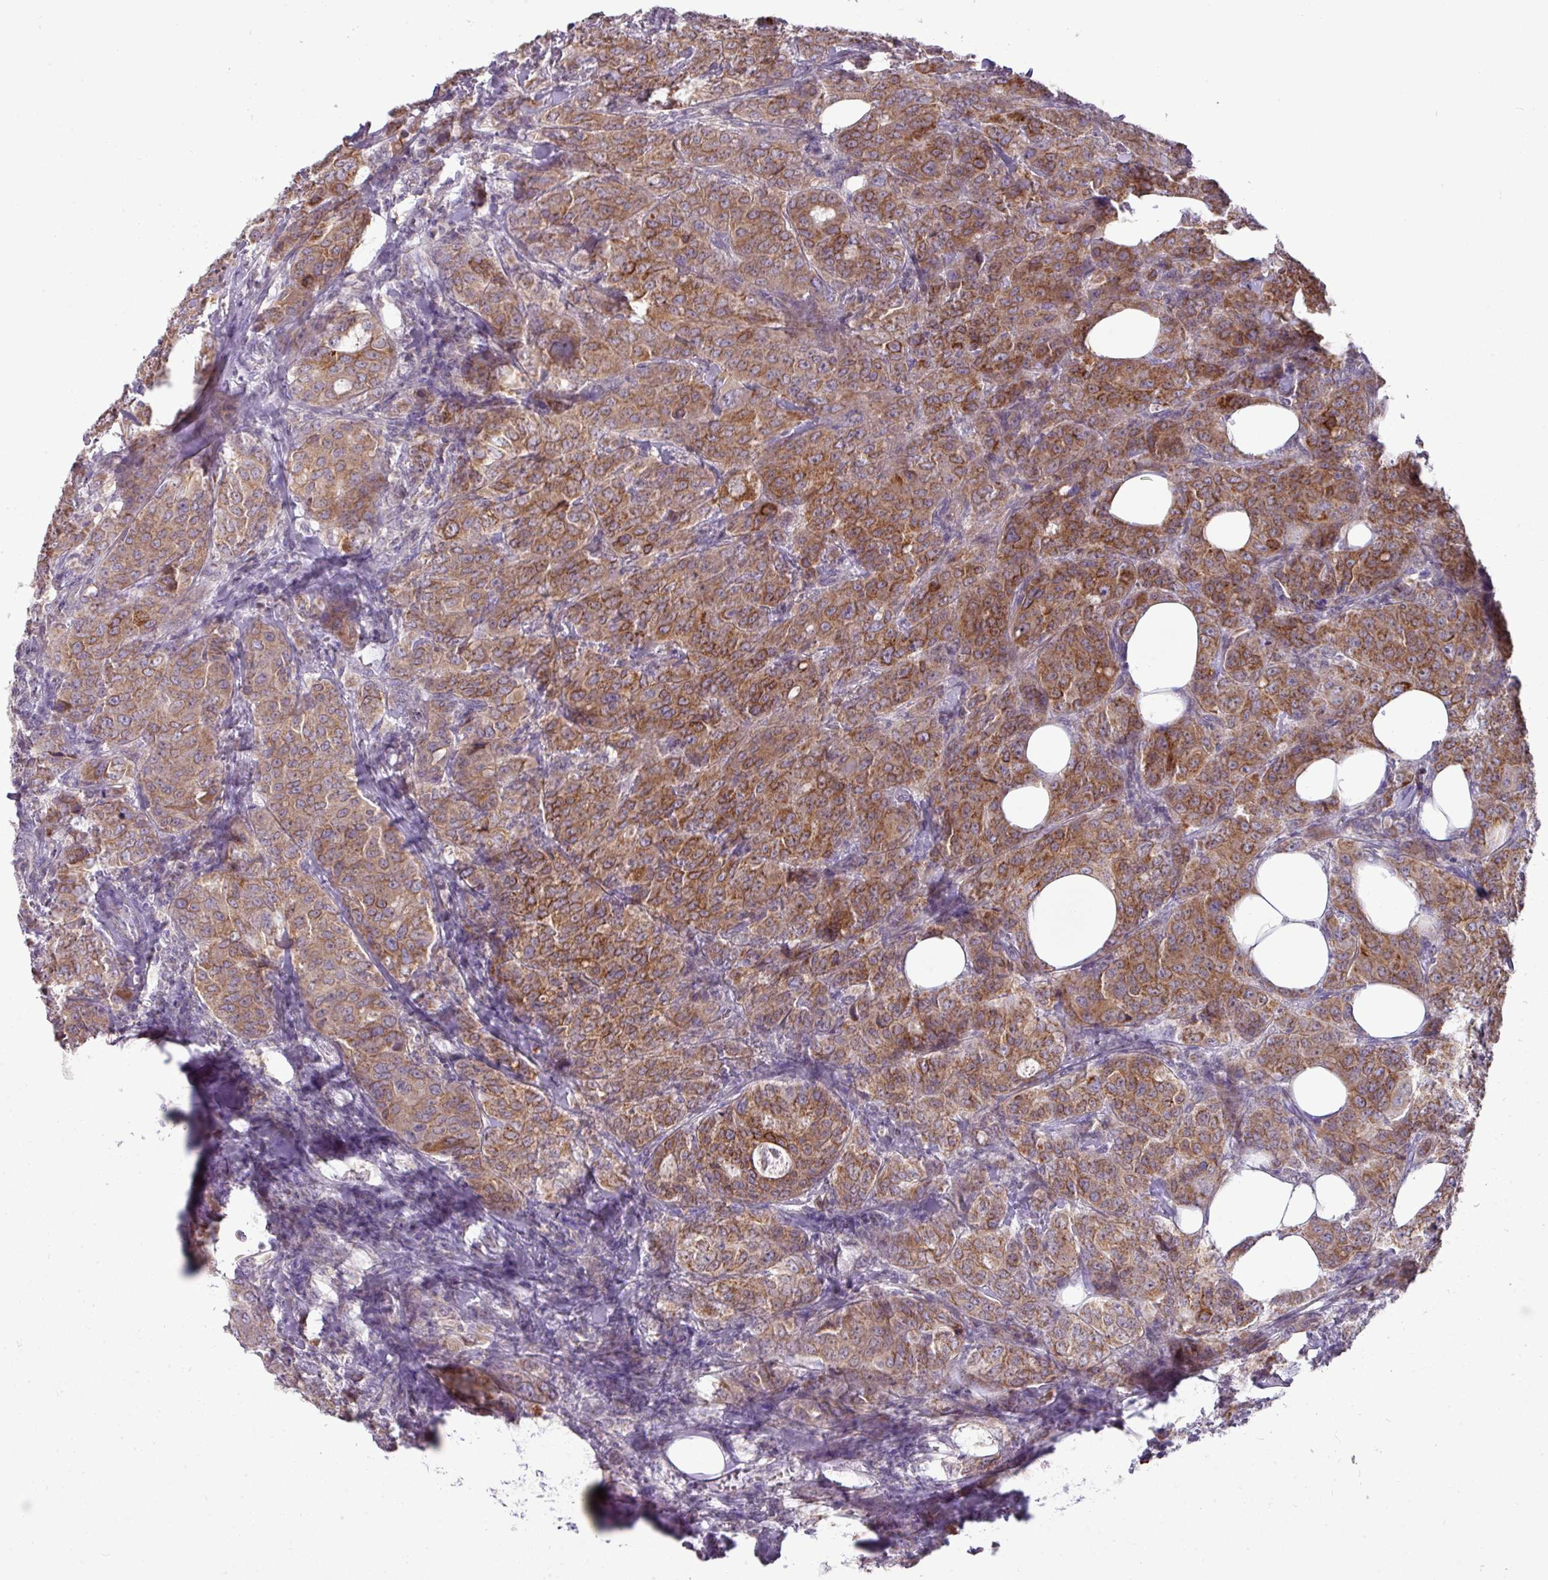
{"staining": {"intensity": "moderate", "quantity": ">75%", "location": "cytoplasmic/membranous"}, "tissue": "breast cancer", "cell_type": "Tumor cells", "image_type": "cancer", "snomed": [{"axis": "morphology", "description": "Duct carcinoma"}, {"axis": "topography", "description": "Breast"}], "caption": "A medium amount of moderate cytoplasmic/membranous expression is identified in approximately >75% of tumor cells in breast cancer tissue.", "gene": "TRAPPC1", "patient": {"sex": "female", "age": 43}}